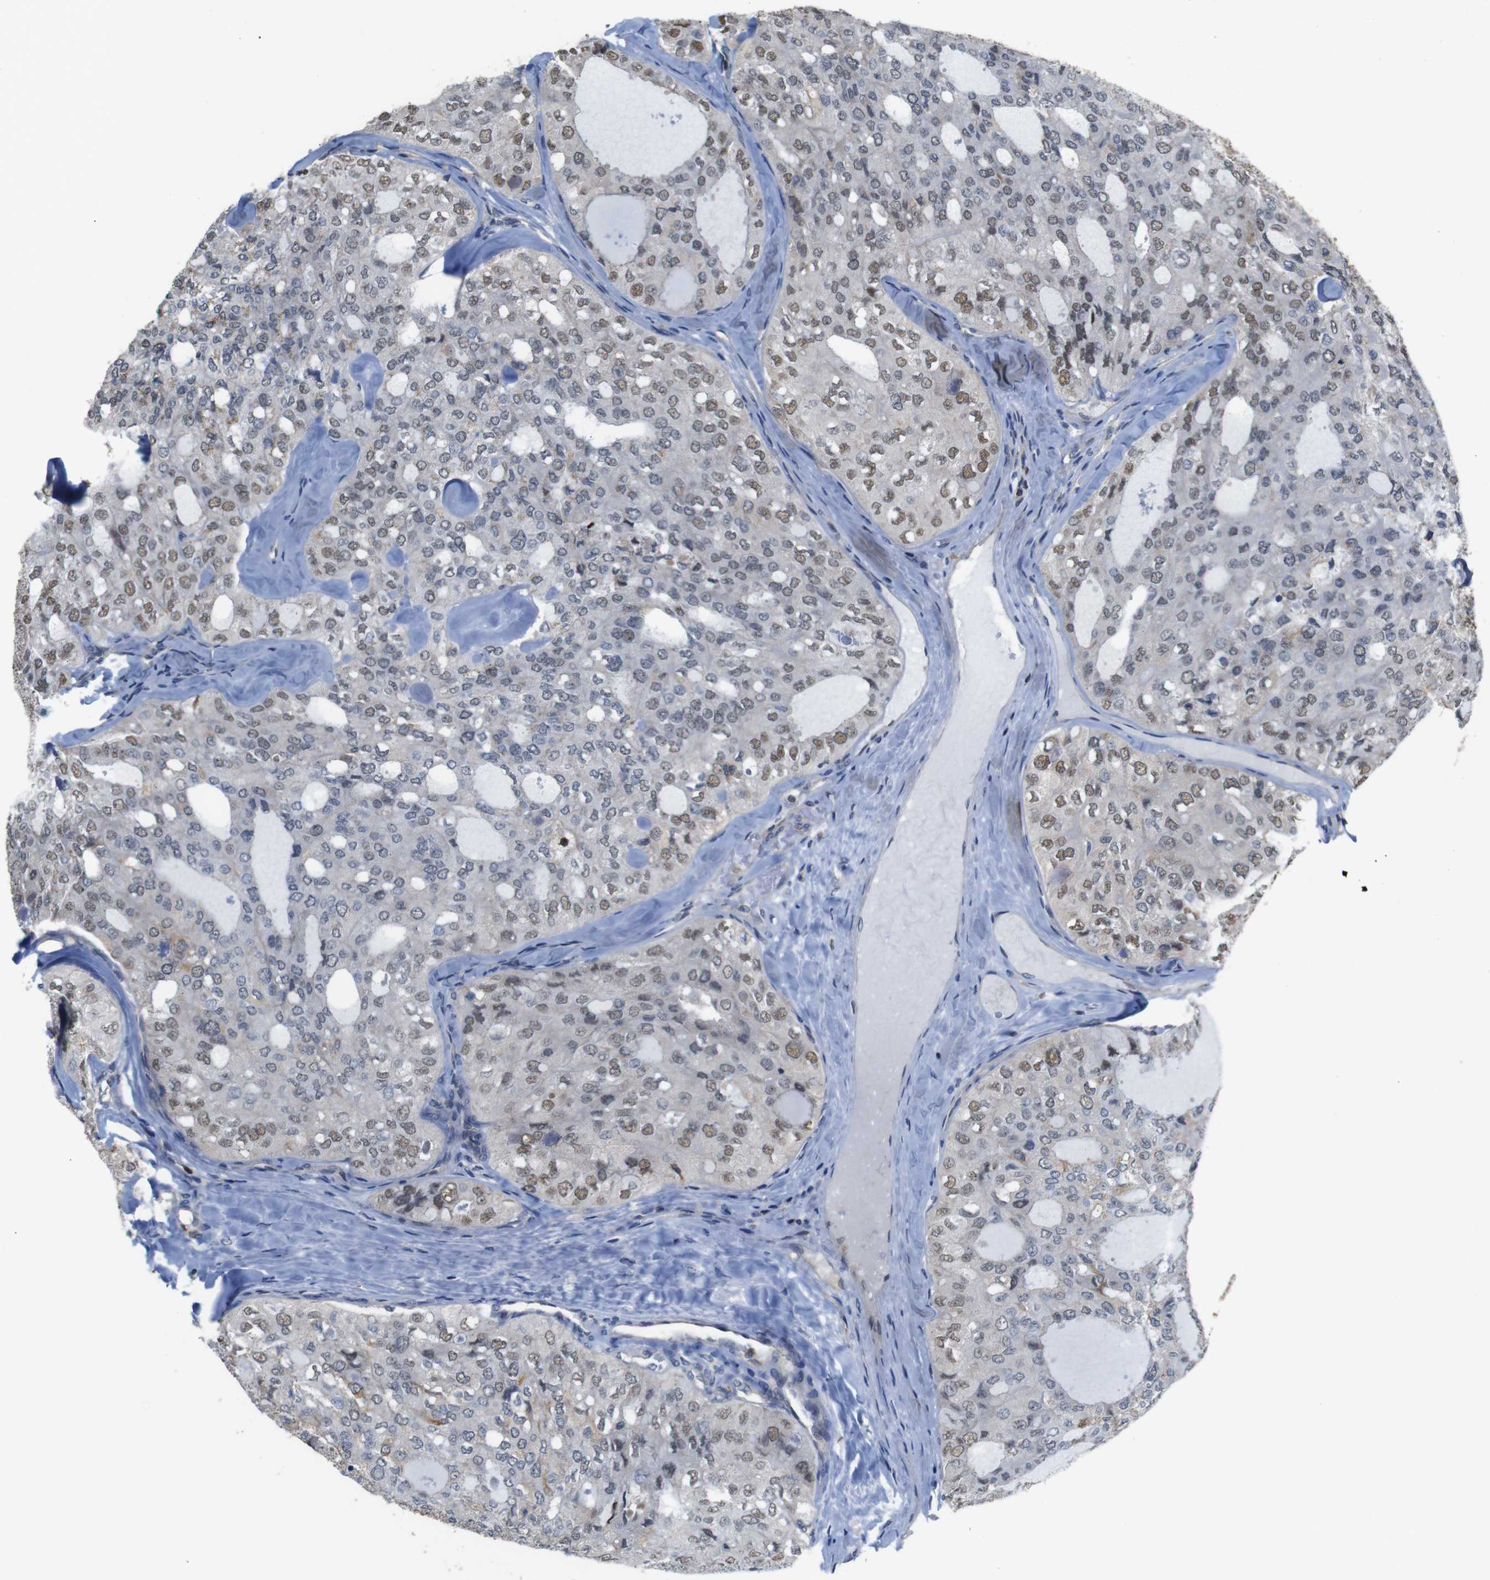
{"staining": {"intensity": "weak", "quantity": "25%-75%", "location": "nuclear"}, "tissue": "thyroid cancer", "cell_type": "Tumor cells", "image_type": "cancer", "snomed": [{"axis": "morphology", "description": "Follicular adenoma carcinoma, NOS"}, {"axis": "topography", "description": "Thyroid gland"}], "caption": "Thyroid cancer stained with immunohistochemistry (IHC) demonstrates weak nuclear expression in approximately 25%-75% of tumor cells.", "gene": "BRWD3", "patient": {"sex": "male", "age": 75}}